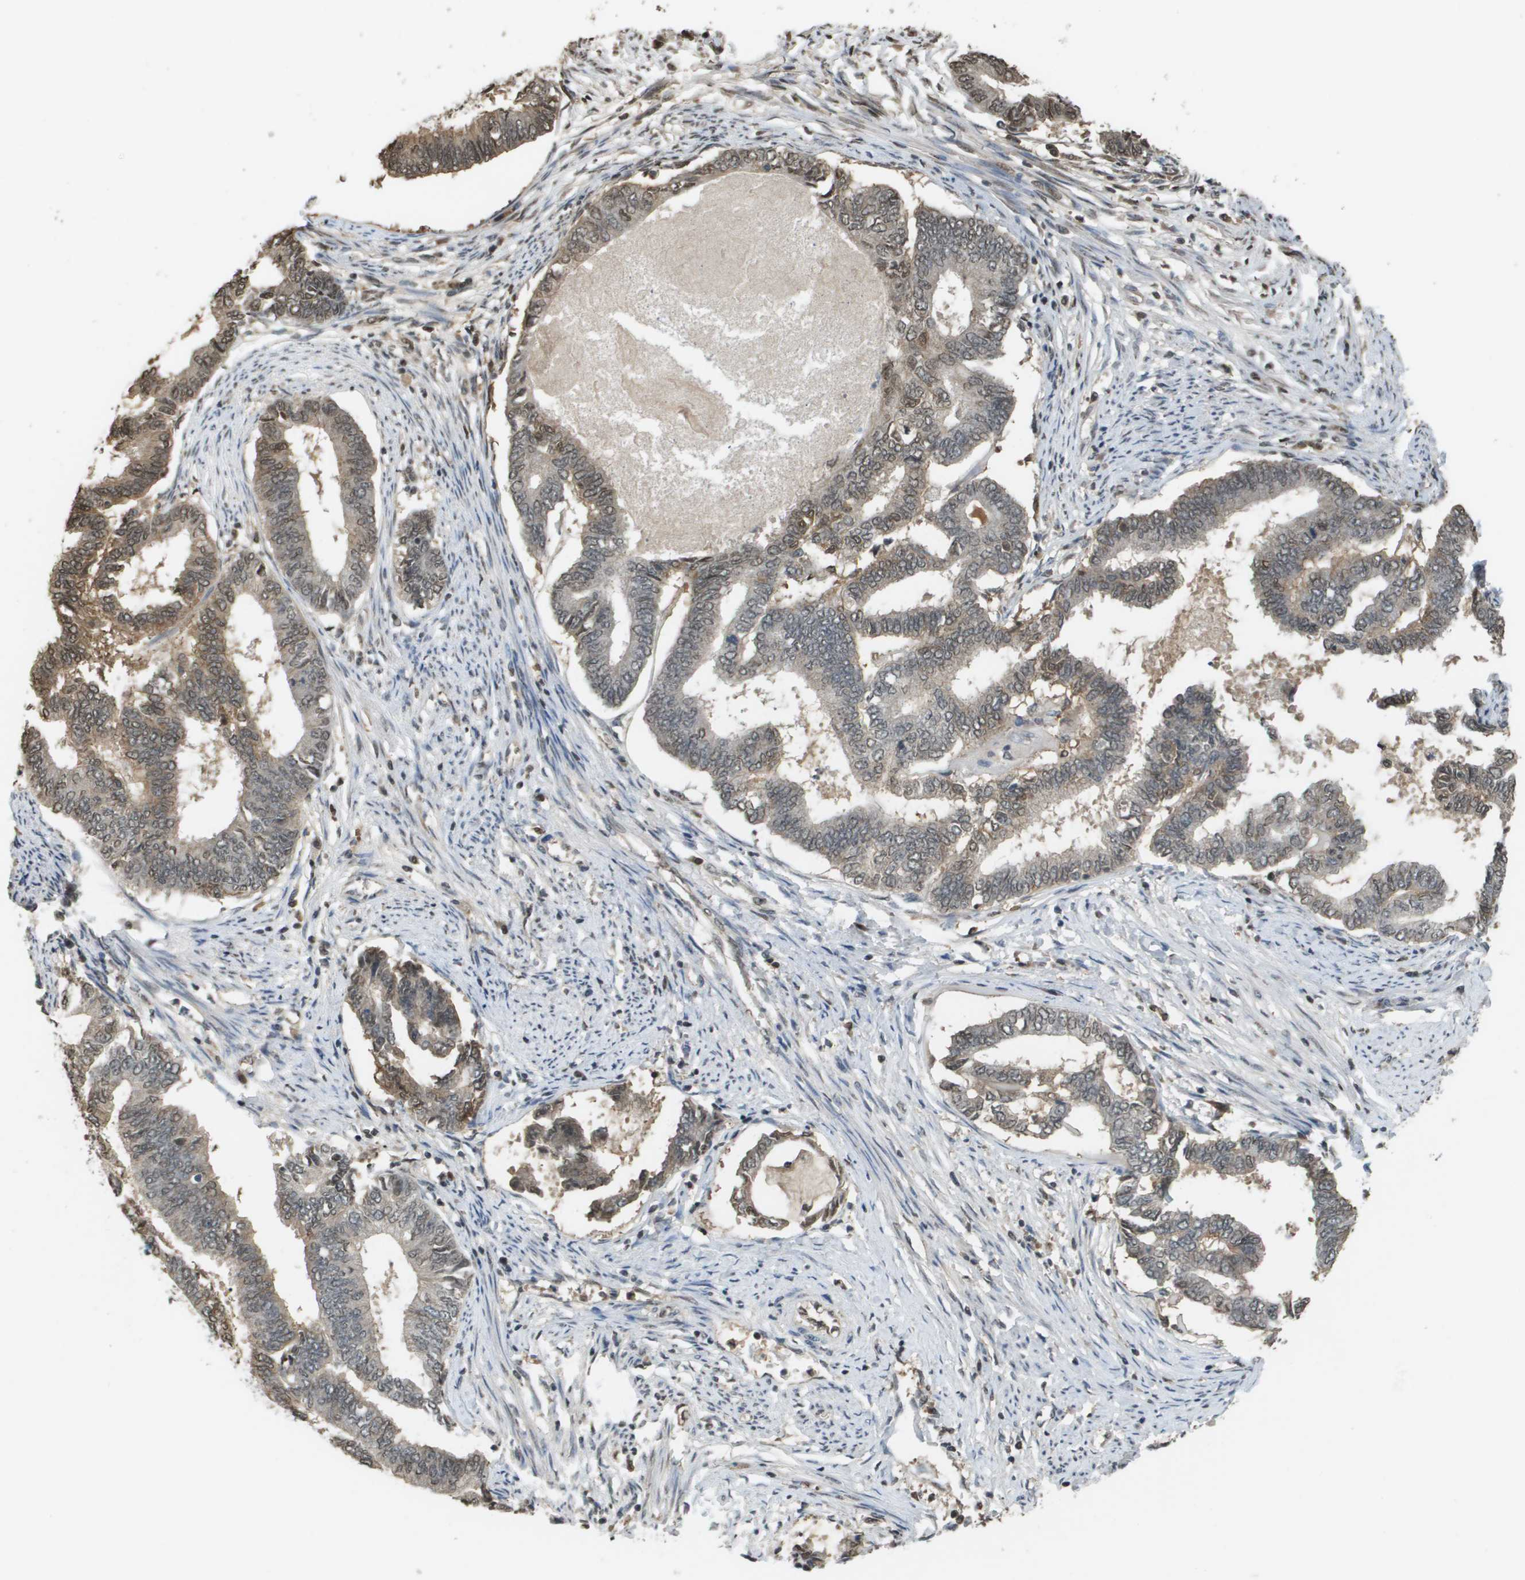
{"staining": {"intensity": "moderate", "quantity": "25%-75%", "location": "cytoplasmic/membranous,nuclear"}, "tissue": "endometrial cancer", "cell_type": "Tumor cells", "image_type": "cancer", "snomed": [{"axis": "morphology", "description": "Adenocarcinoma, NOS"}, {"axis": "topography", "description": "Endometrium"}], "caption": "The micrograph shows immunohistochemical staining of adenocarcinoma (endometrial). There is moderate cytoplasmic/membranous and nuclear staining is appreciated in approximately 25%-75% of tumor cells. (DAB (3,3'-diaminobenzidine) = brown stain, brightfield microscopy at high magnification).", "gene": "NDRG2", "patient": {"sex": "female", "age": 86}}